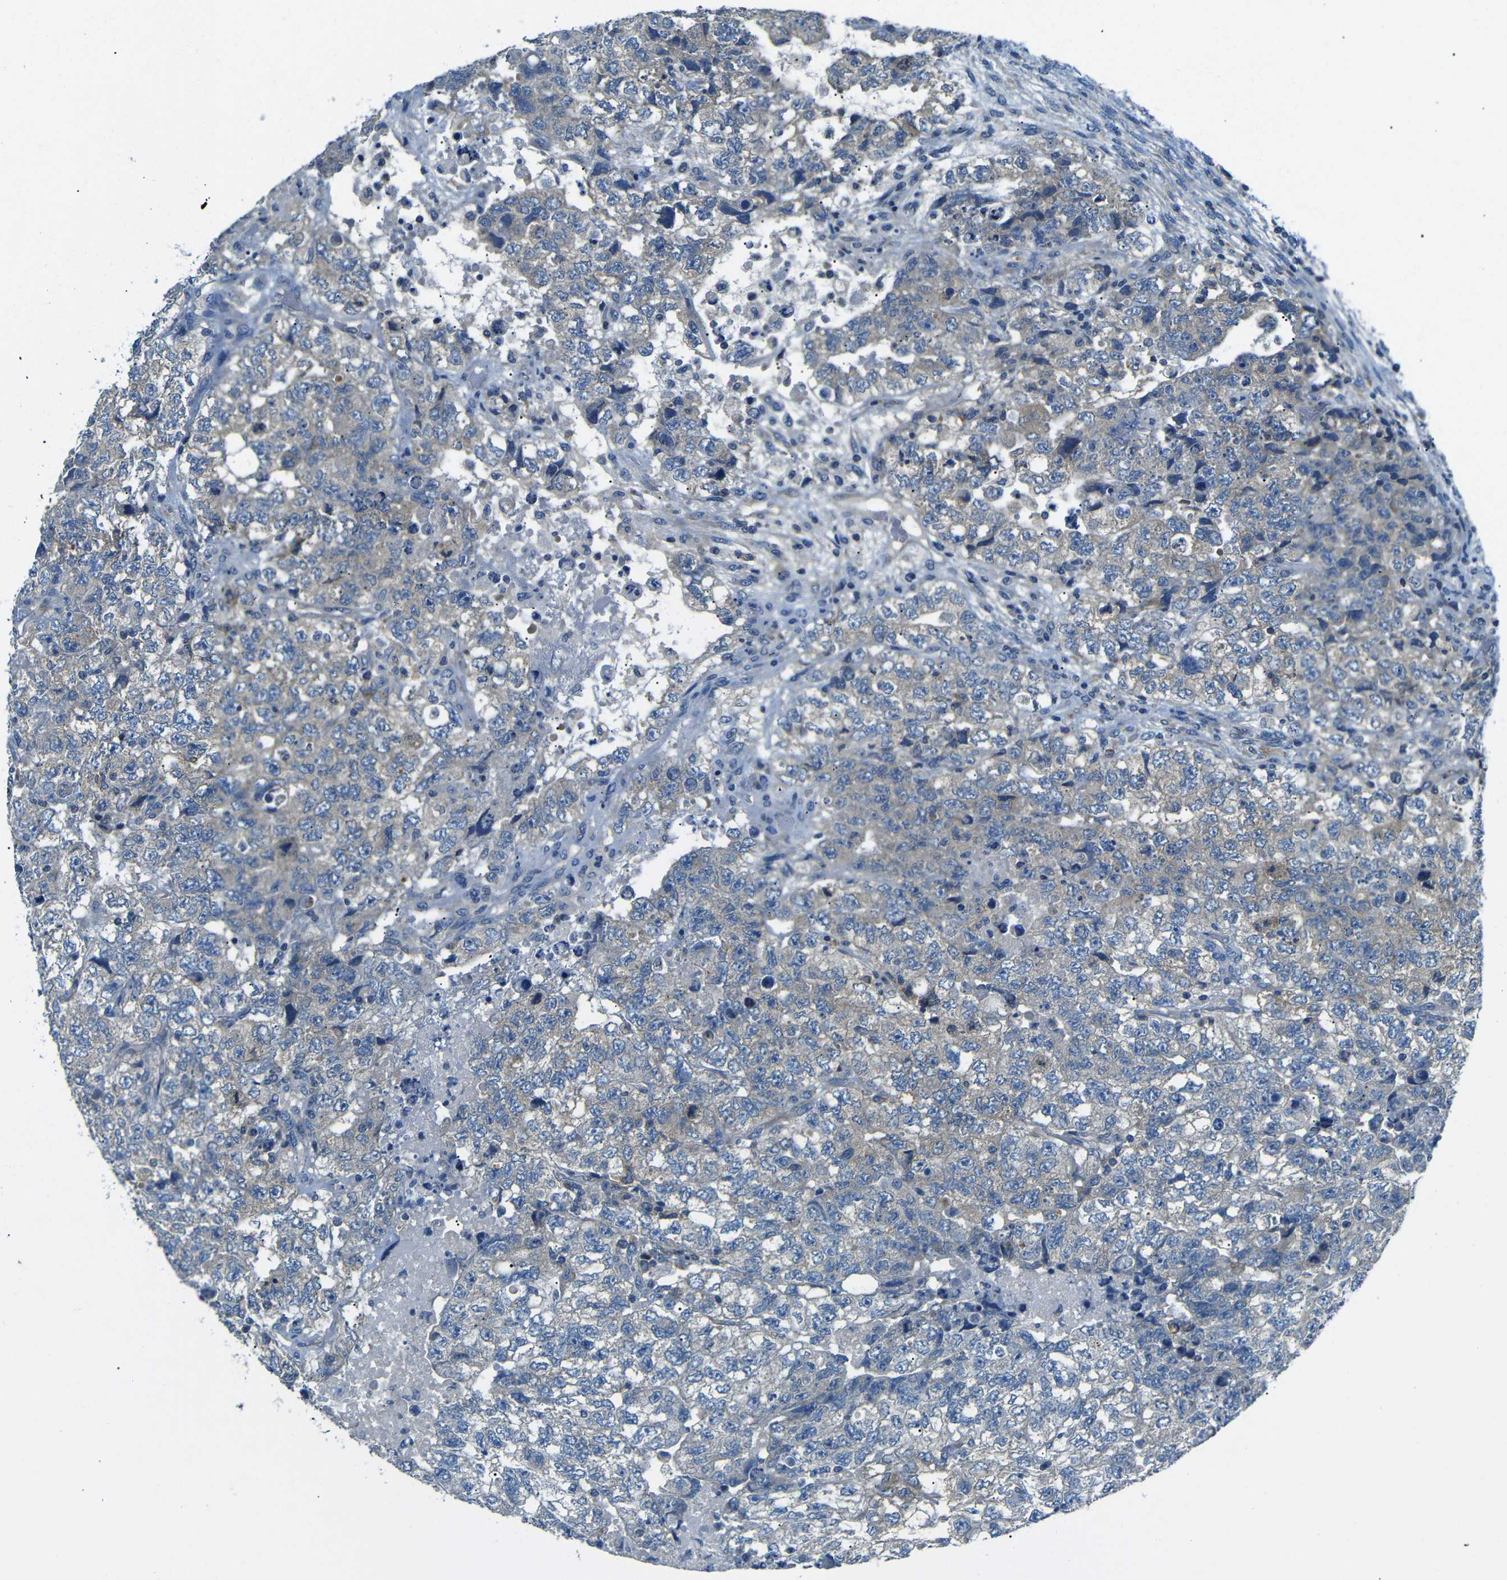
{"staining": {"intensity": "weak", "quantity": "<25%", "location": "cytoplasmic/membranous"}, "tissue": "testis cancer", "cell_type": "Tumor cells", "image_type": "cancer", "snomed": [{"axis": "morphology", "description": "Carcinoma, Embryonal, NOS"}, {"axis": "topography", "description": "Testis"}], "caption": "Photomicrograph shows no significant protein expression in tumor cells of testis embryonal carcinoma. (Stains: DAB (3,3'-diaminobenzidine) immunohistochemistry (IHC) with hematoxylin counter stain, Microscopy: brightfield microscopy at high magnification).", "gene": "DCP1A", "patient": {"sex": "male", "age": 36}}